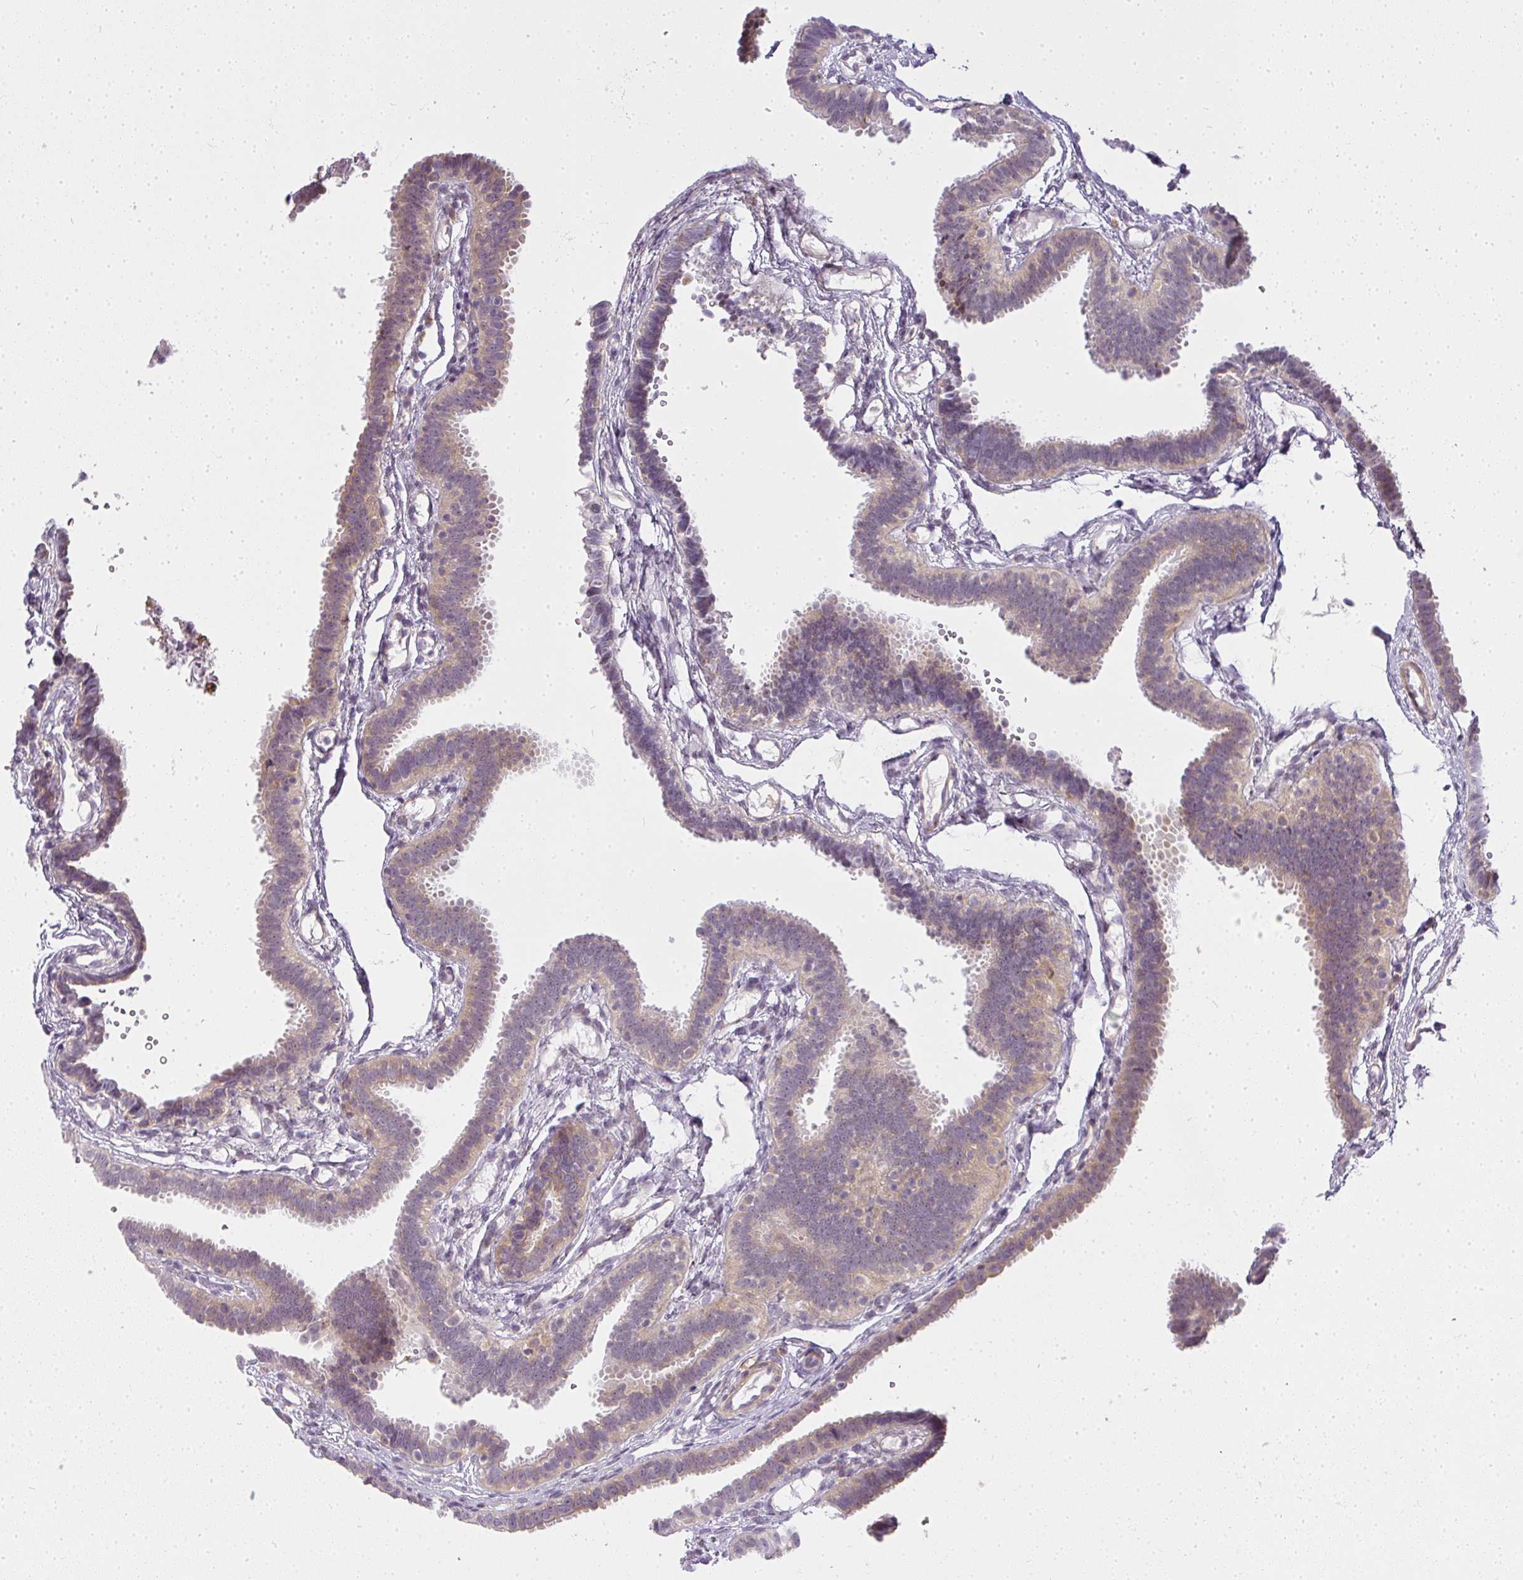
{"staining": {"intensity": "weak", "quantity": "25%-75%", "location": "cytoplasmic/membranous"}, "tissue": "fallopian tube", "cell_type": "Glandular cells", "image_type": "normal", "snomed": [{"axis": "morphology", "description": "Normal tissue, NOS"}, {"axis": "topography", "description": "Fallopian tube"}], "caption": "Weak cytoplasmic/membranous protein staining is identified in about 25%-75% of glandular cells in fallopian tube. (DAB = brown stain, brightfield microscopy at high magnification).", "gene": "MED19", "patient": {"sex": "female", "age": 37}}